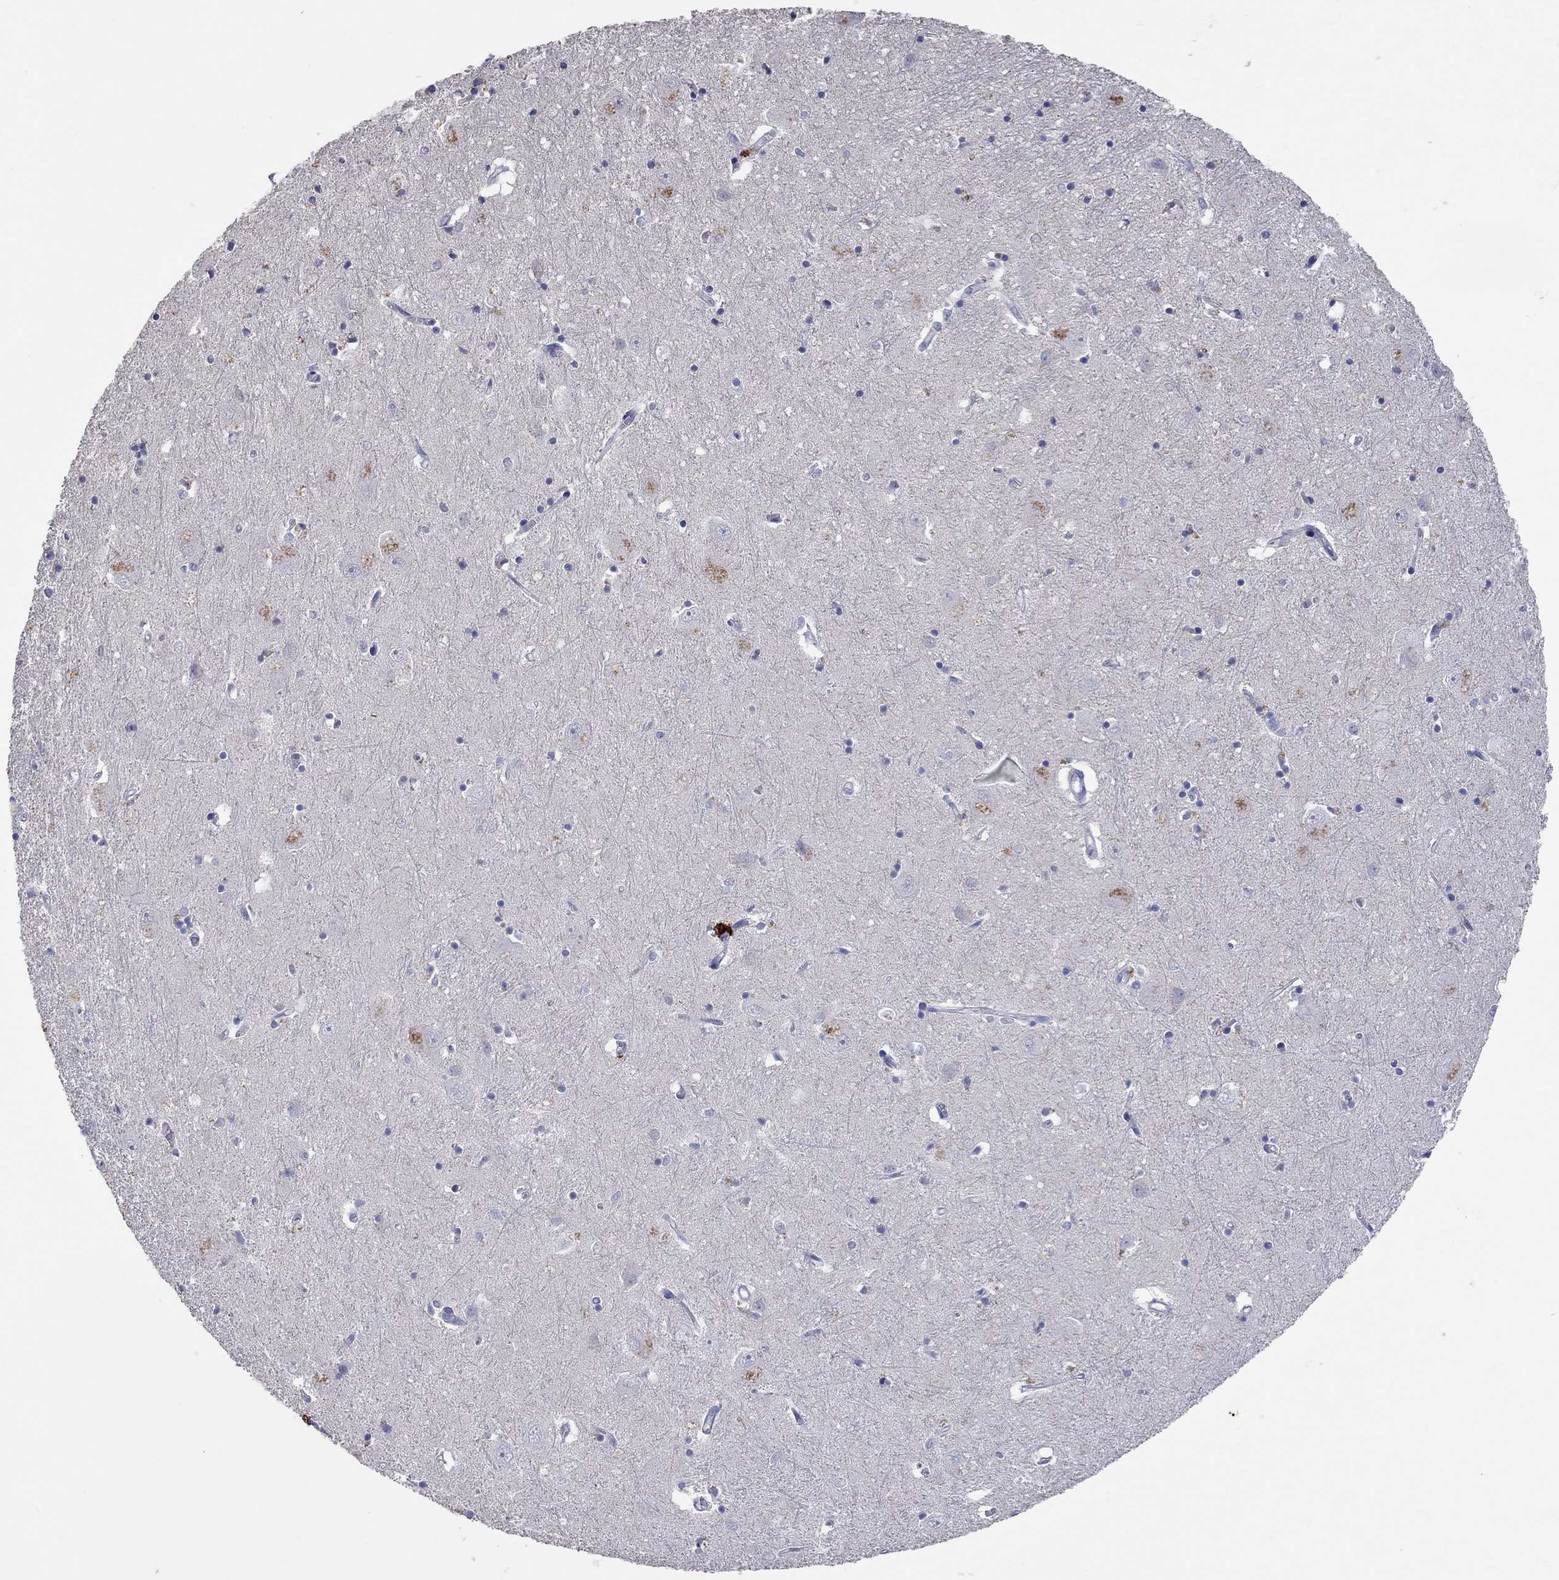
{"staining": {"intensity": "negative", "quantity": "none", "location": "none"}, "tissue": "caudate", "cell_type": "Glial cells", "image_type": "normal", "snomed": [{"axis": "morphology", "description": "Normal tissue, NOS"}, {"axis": "topography", "description": "Lateral ventricle wall"}], "caption": "The IHC histopathology image has no significant expression in glial cells of caudate. Brightfield microscopy of IHC stained with DAB (3,3'-diaminobenzidine) (brown) and hematoxylin (blue), captured at high magnification.", "gene": "MMP13", "patient": {"sex": "male", "age": 54}}